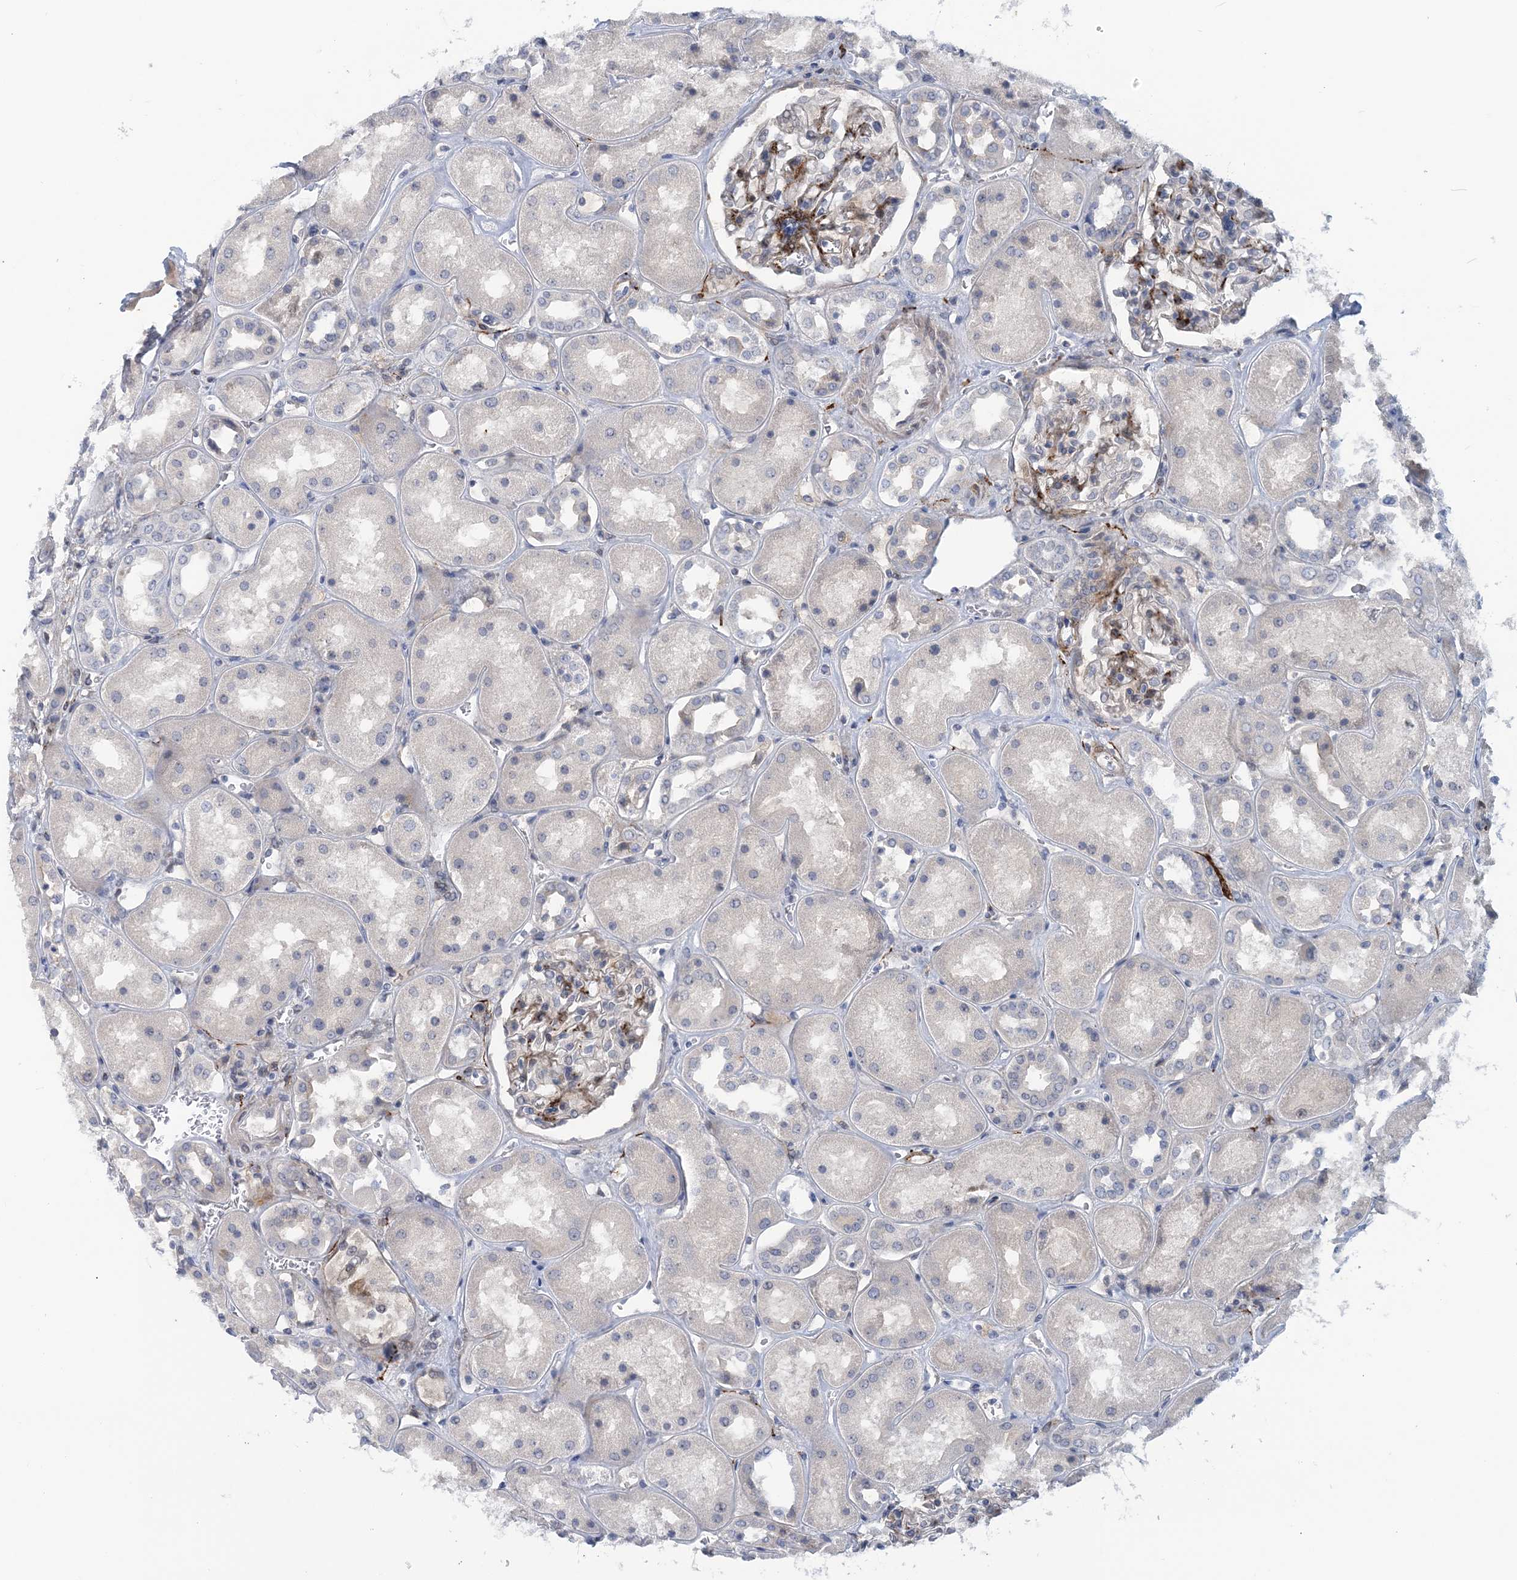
{"staining": {"intensity": "moderate", "quantity": "<25%", "location": "cytoplasmic/membranous"}, "tissue": "kidney", "cell_type": "Cells in glomeruli", "image_type": "normal", "snomed": [{"axis": "morphology", "description": "Normal tissue, NOS"}, {"axis": "topography", "description": "Kidney"}], "caption": "The micrograph shows staining of unremarkable kidney, revealing moderate cytoplasmic/membranous protein staining (brown color) within cells in glomeruli.", "gene": "SNED1", "patient": {"sex": "male", "age": 70}}